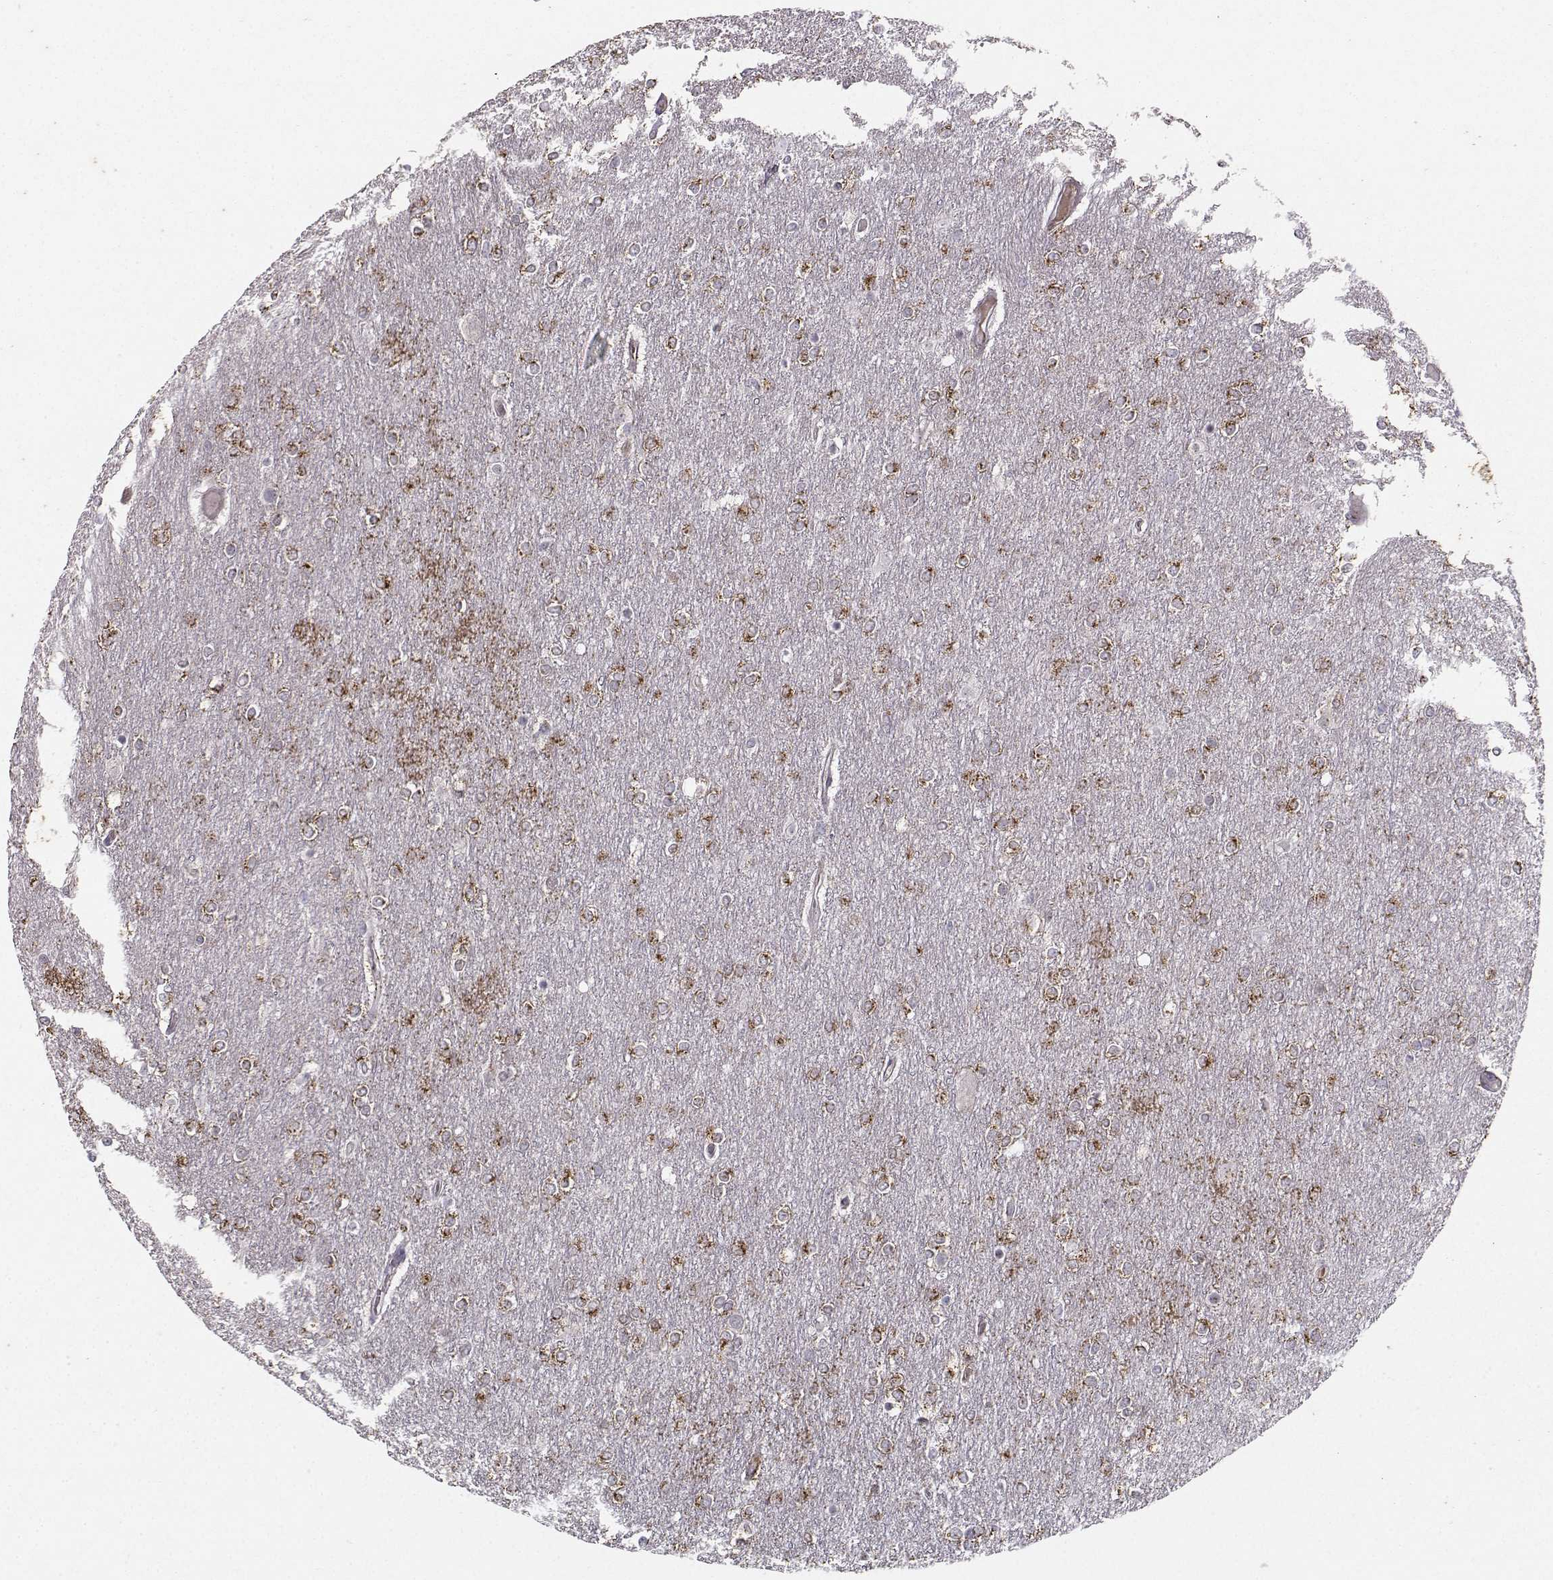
{"staining": {"intensity": "moderate", "quantity": ">75%", "location": "cytoplasmic/membranous"}, "tissue": "glioma", "cell_type": "Tumor cells", "image_type": "cancer", "snomed": [{"axis": "morphology", "description": "Glioma, malignant, High grade"}, {"axis": "topography", "description": "Brain"}], "caption": "Tumor cells reveal moderate cytoplasmic/membranous staining in about >75% of cells in malignant glioma (high-grade).", "gene": "OPRD1", "patient": {"sex": "female", "age": 61}}